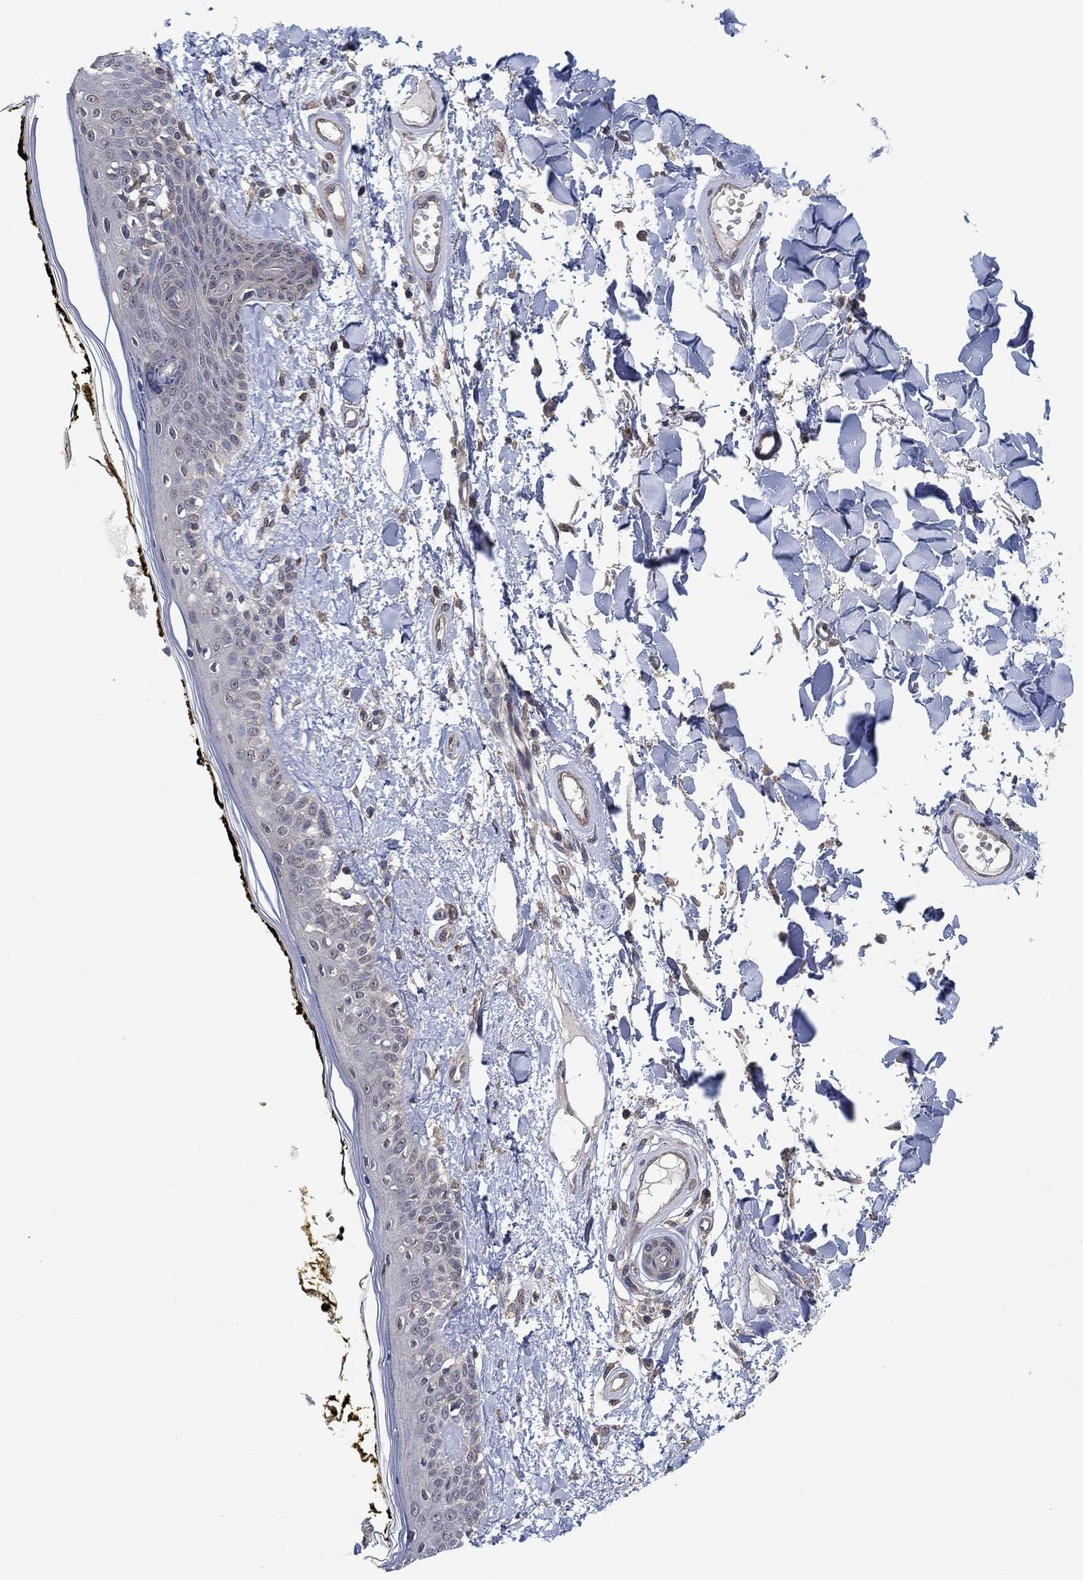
{"staining": {"intensity": "negative", "quantity": "none", "location": "none"}, "tissue": "skin", "cell_type": "Fibroblasts", "image_type": "normal", "snomed": [{"axis": "morphology", "description": "Normal tissue, NOS"}, {"axis": "topography", "description": "Skin"}], "caption": "Immunohistochemistry (IHC) of benign skin displays no positivity in fibroblasts.", "gene": "CCDC43", "patient": {"sex": "male", "age": 76}}